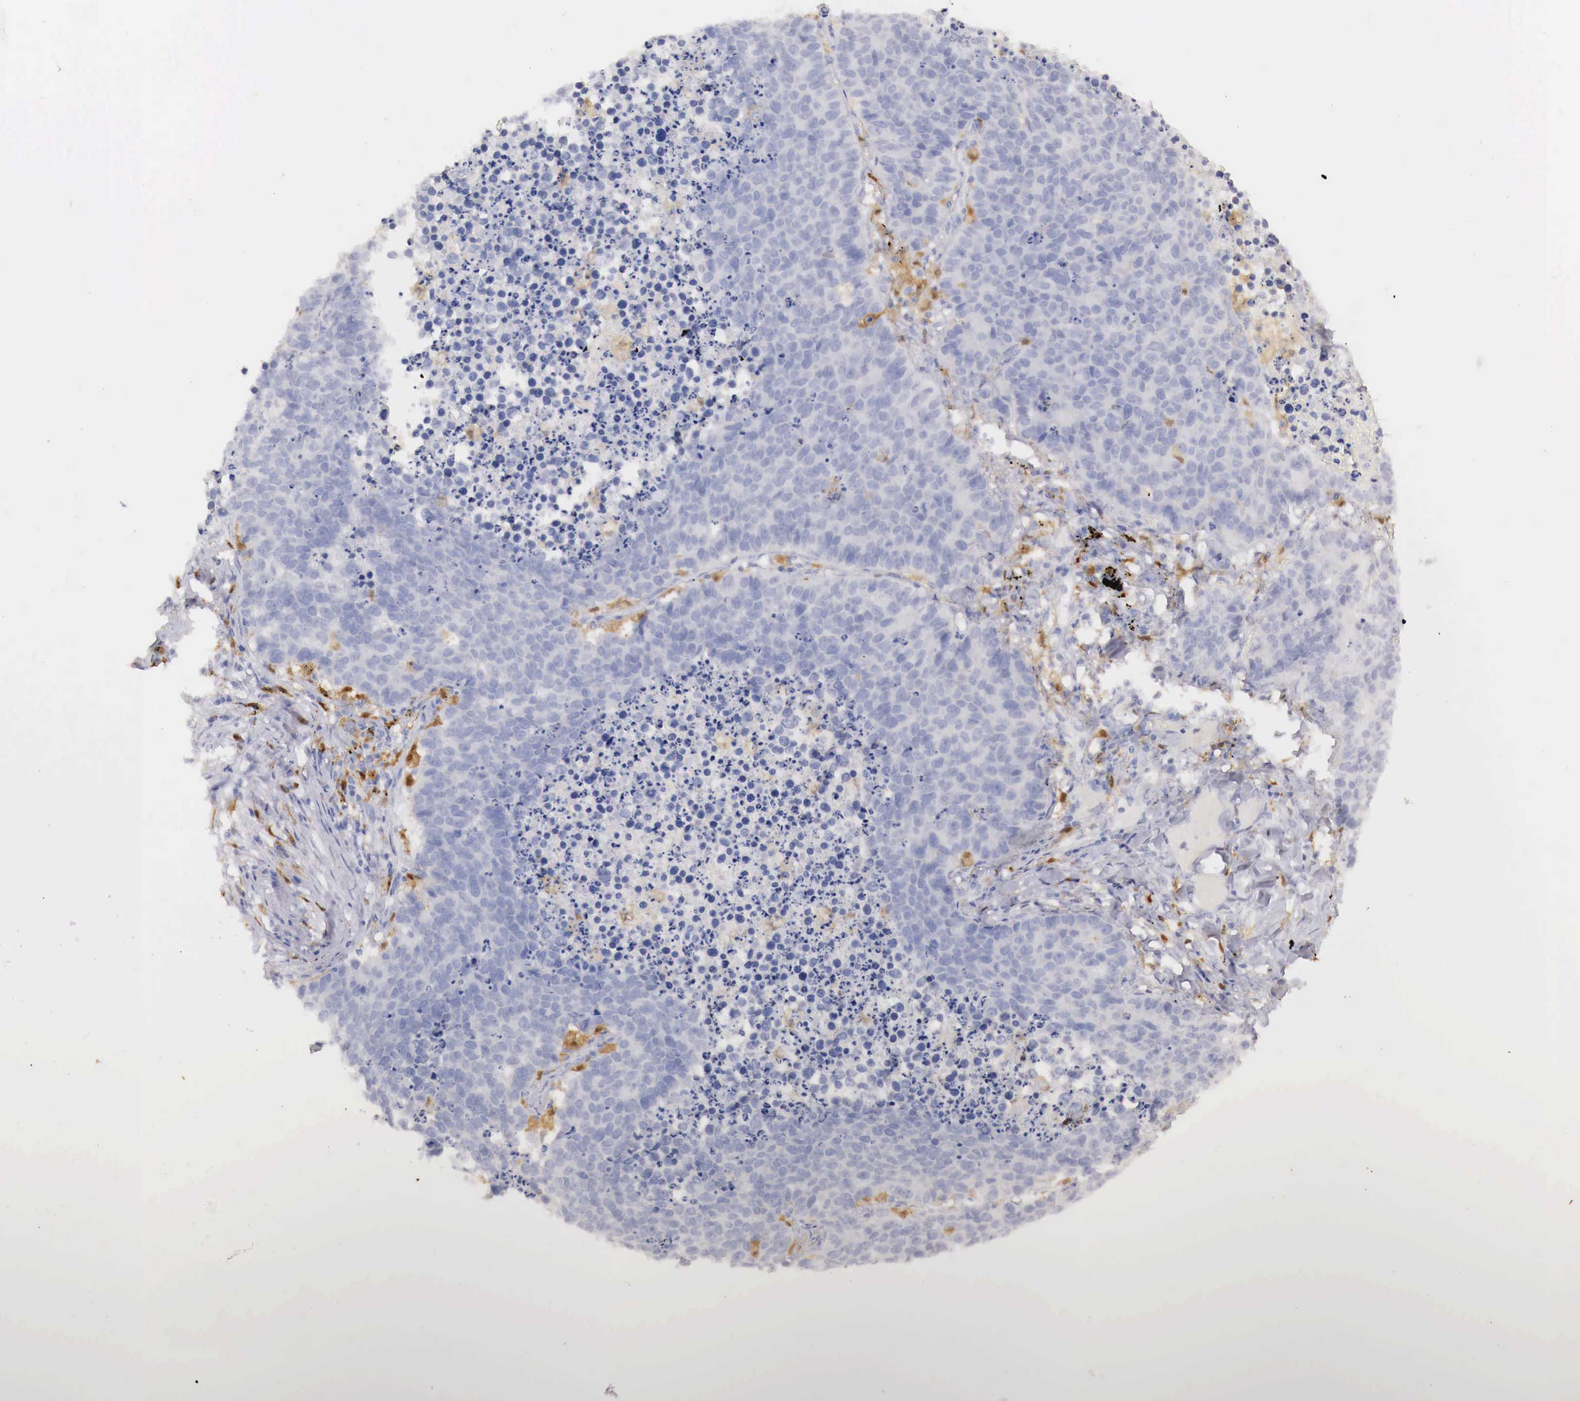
{"staining": {"intensity": "negative", "quantity": "none", "location": "none"}, "tissue": "lung cancer", "cell_type": "Tumor cells", "image_type": "cancer", "snomed": [{"axis": "morphology", "description": "Carcinoid, malignant, NOS"}, {"axis": "topography", "description": "Lung"}], "caption": "Human carcinoid (malignant) (lung) stained for a protein using immunohistochemistry (IHC) reveals no staining in tumor cells.", "gene": "RENBP", "patient": {"sex": "male", "age": 60}}